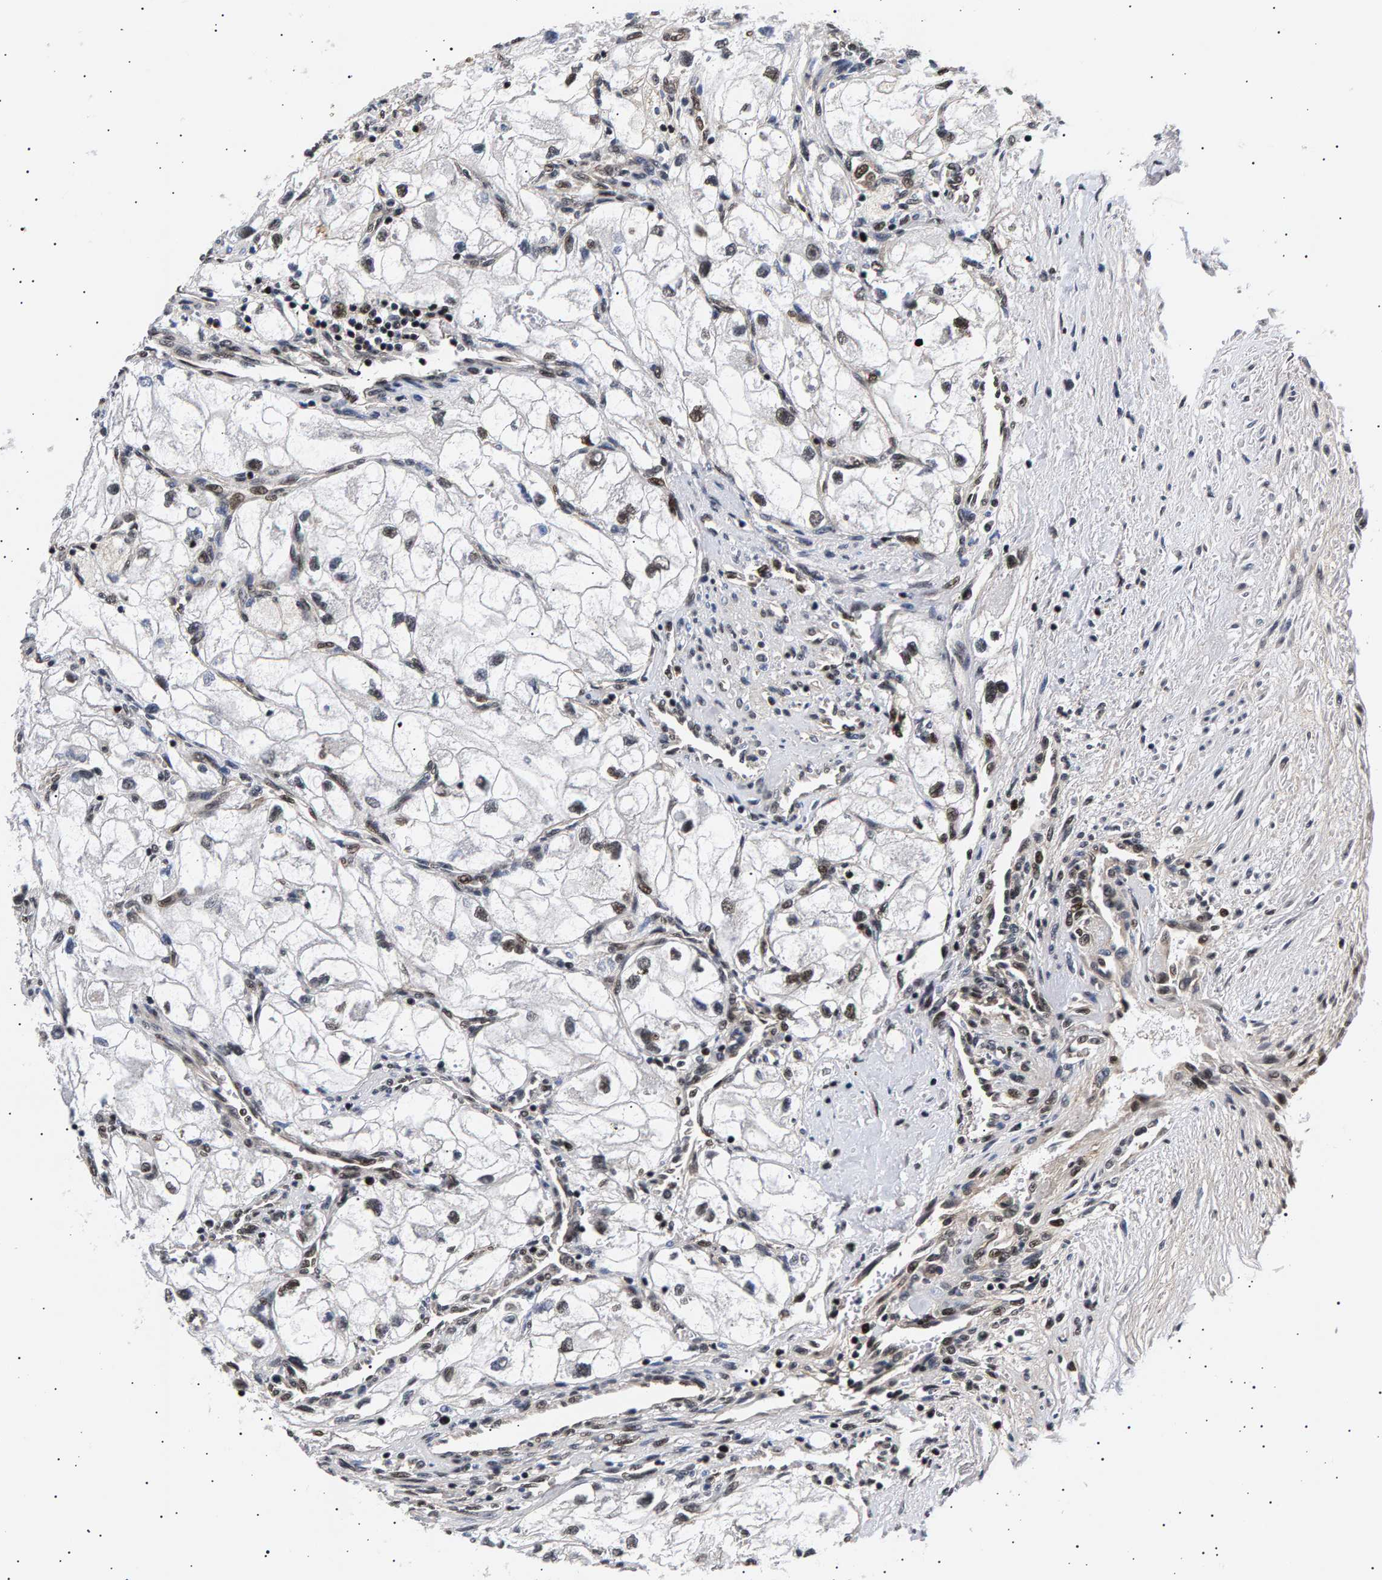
{"staining": {"intensity": "weak", "quantity": "25%-75%", "location": "nuclear"}, "tissue": "renal cancer", "cell_type": "Tumor cells", "image_type": "cancer", "snomed": [{"axis": "morphology", "description": "Adenocarcinoma, NOS"}, {"axis": "topography", "description": "Kidney"}], "caption": "Immunohistochemistry staining of renal cancer, which exhibits low levels of weak nuclear expression in approximately 25%-75% of tumor cells indicating weak nuclear protein positivity. The staining was performed using DAB (brown) for protein detection and nuclei were counterstained in hematoxylin (blue).", "gene": "ANKRD40", "patient": {"sex": "female", "age": 70}}